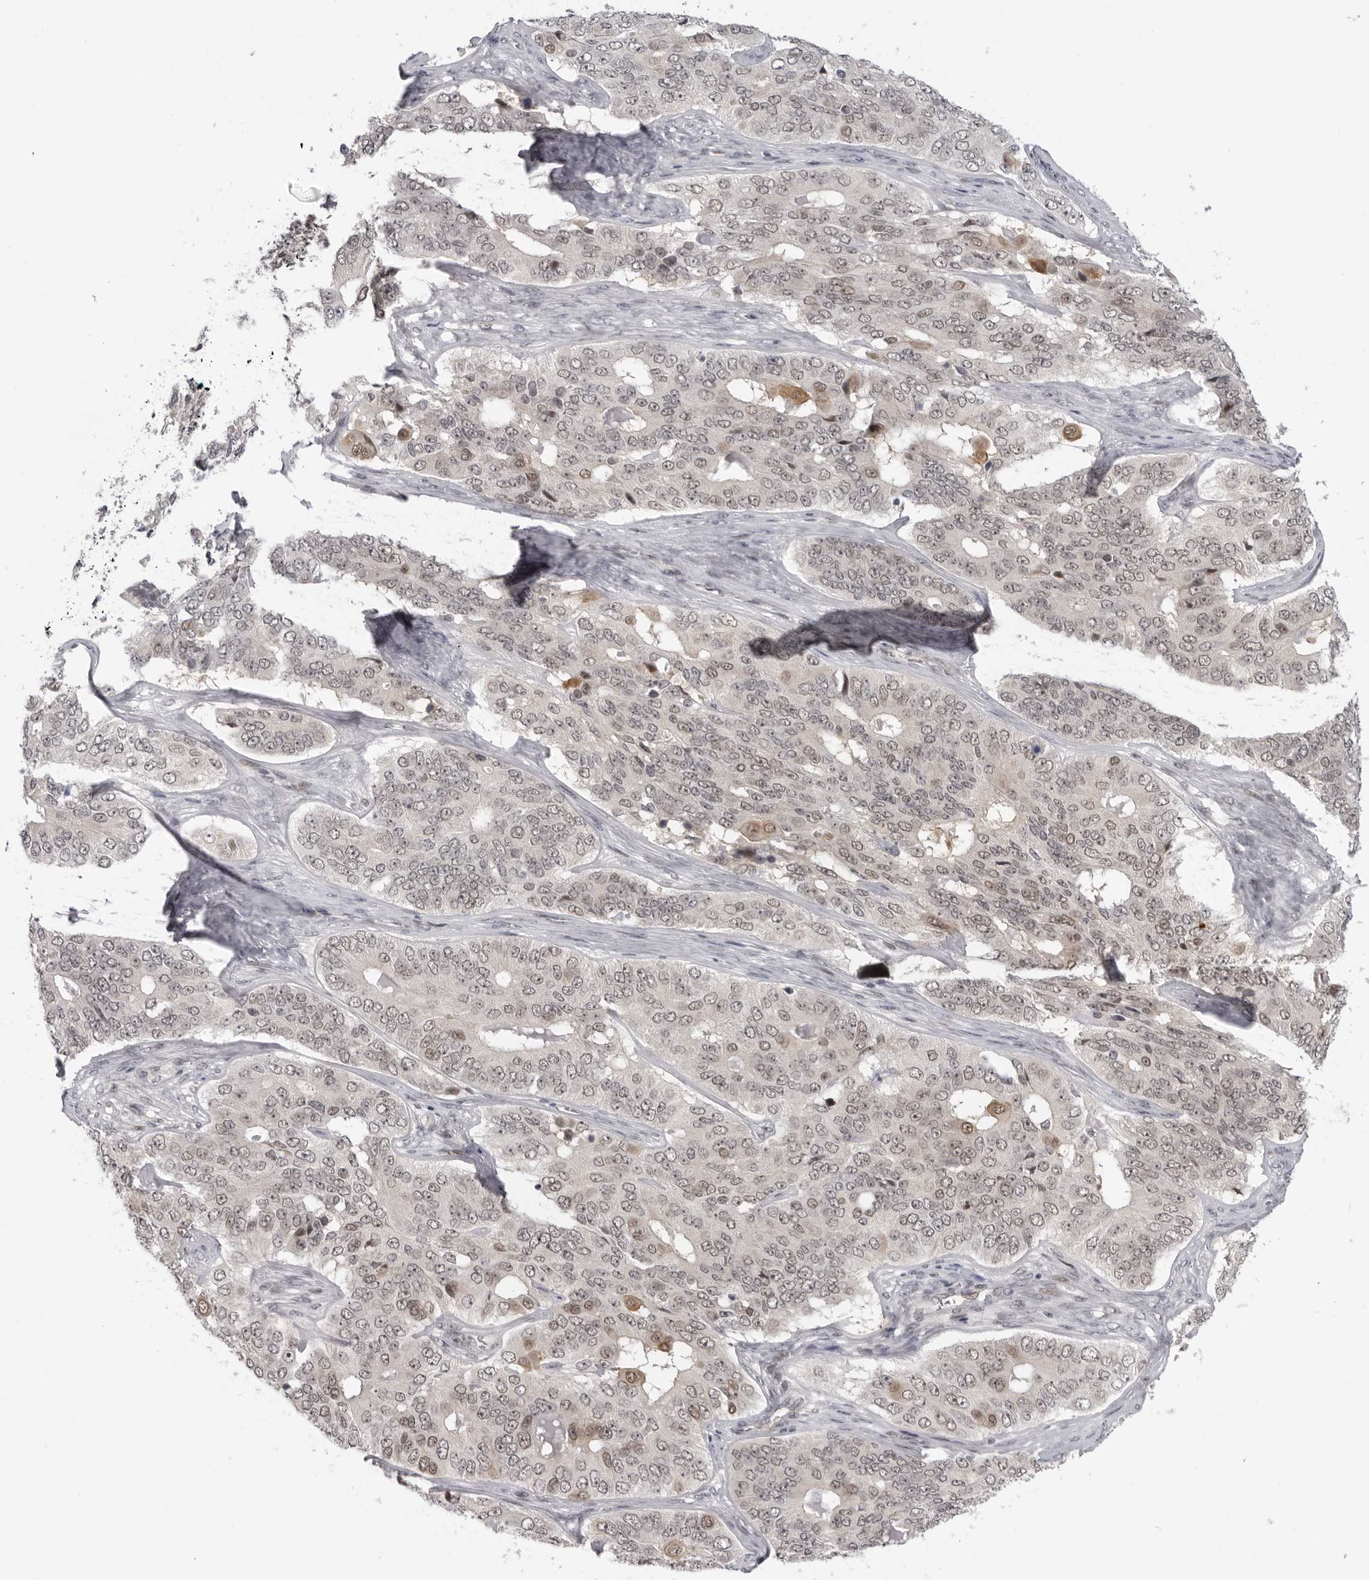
{"staining": {"intensity": "weak", "quantity": ">75%", "location": "cytoplasmic/membranous,nuclear"}, "tissue": "ovarian cancer", "cell_type": "Tumor cells", "image_type": "cancer", "snomed": [{"axis": "morphology", "description": "Carcinoma, endometroid"}, {"axis": "topography", "description": "Ovary"}], "caption": "Immunohistochemical staining of human ovarian endometroid carcinoma shows weak cytoplasmic/membranous and nuclear protein staining in about >75% of tumor cells.", "gene": "ALPK2", "patient": {"sex": "female", "age": 51}}